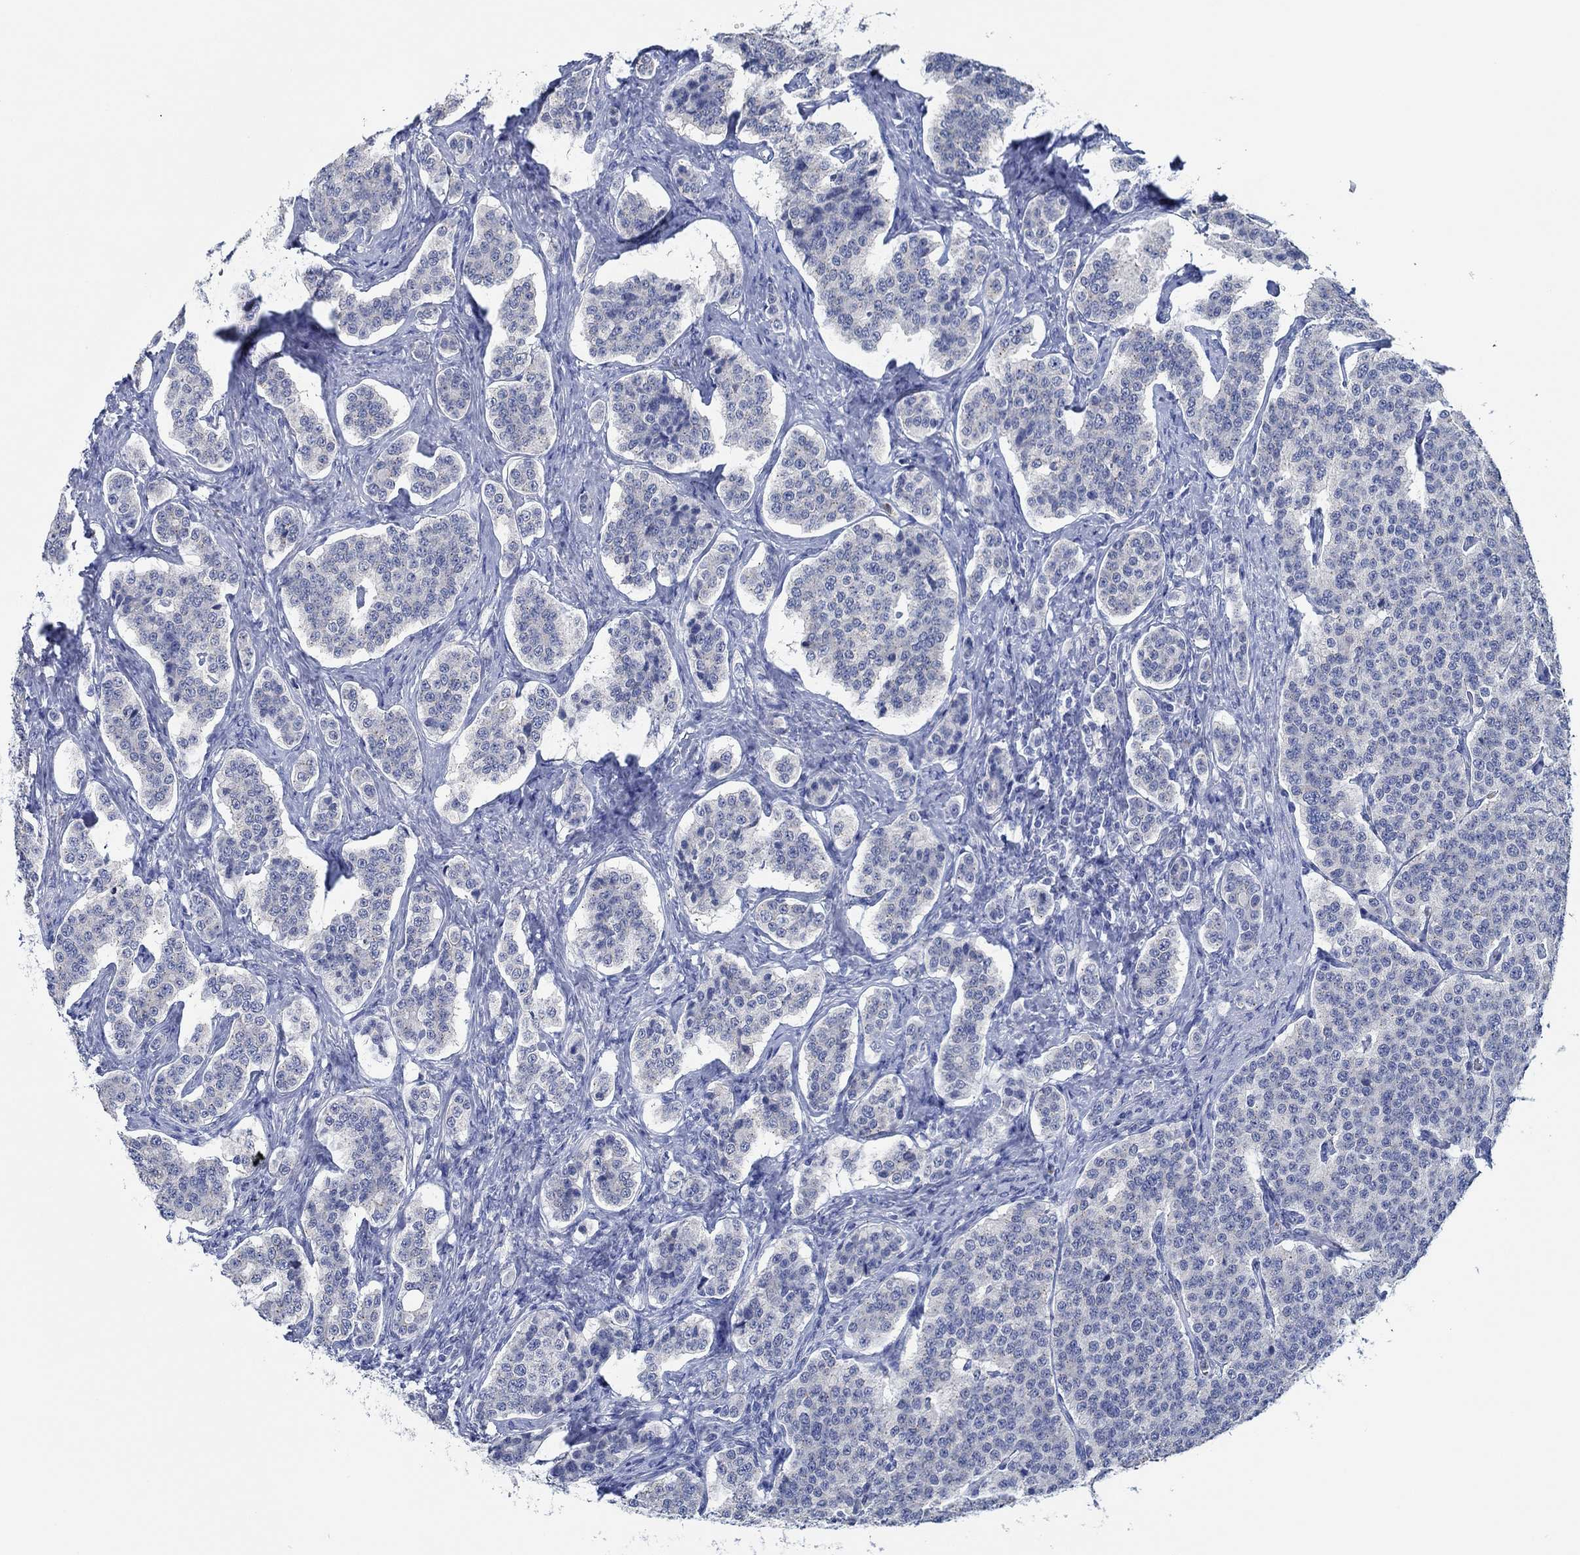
{"staining": {"intensity": "negative", "quantity": "none", "location": "none"}, "tissue": "carcinoid", "cell_type": "Tumor cells", "image_type": "cancer", "snomed": [{"axis": "morphology", "description": "Carcinoid, malignant, NOS"}, {"axis": "topography", "description": "Small intestine"}], "caption": "Histopathology image shows no significant protein staining in tumor cells of carcinoid. (IHC, brightfield microscopy, high magnification).", "gene": "CPM", "patient": {"sex": "female", "age": 58}}